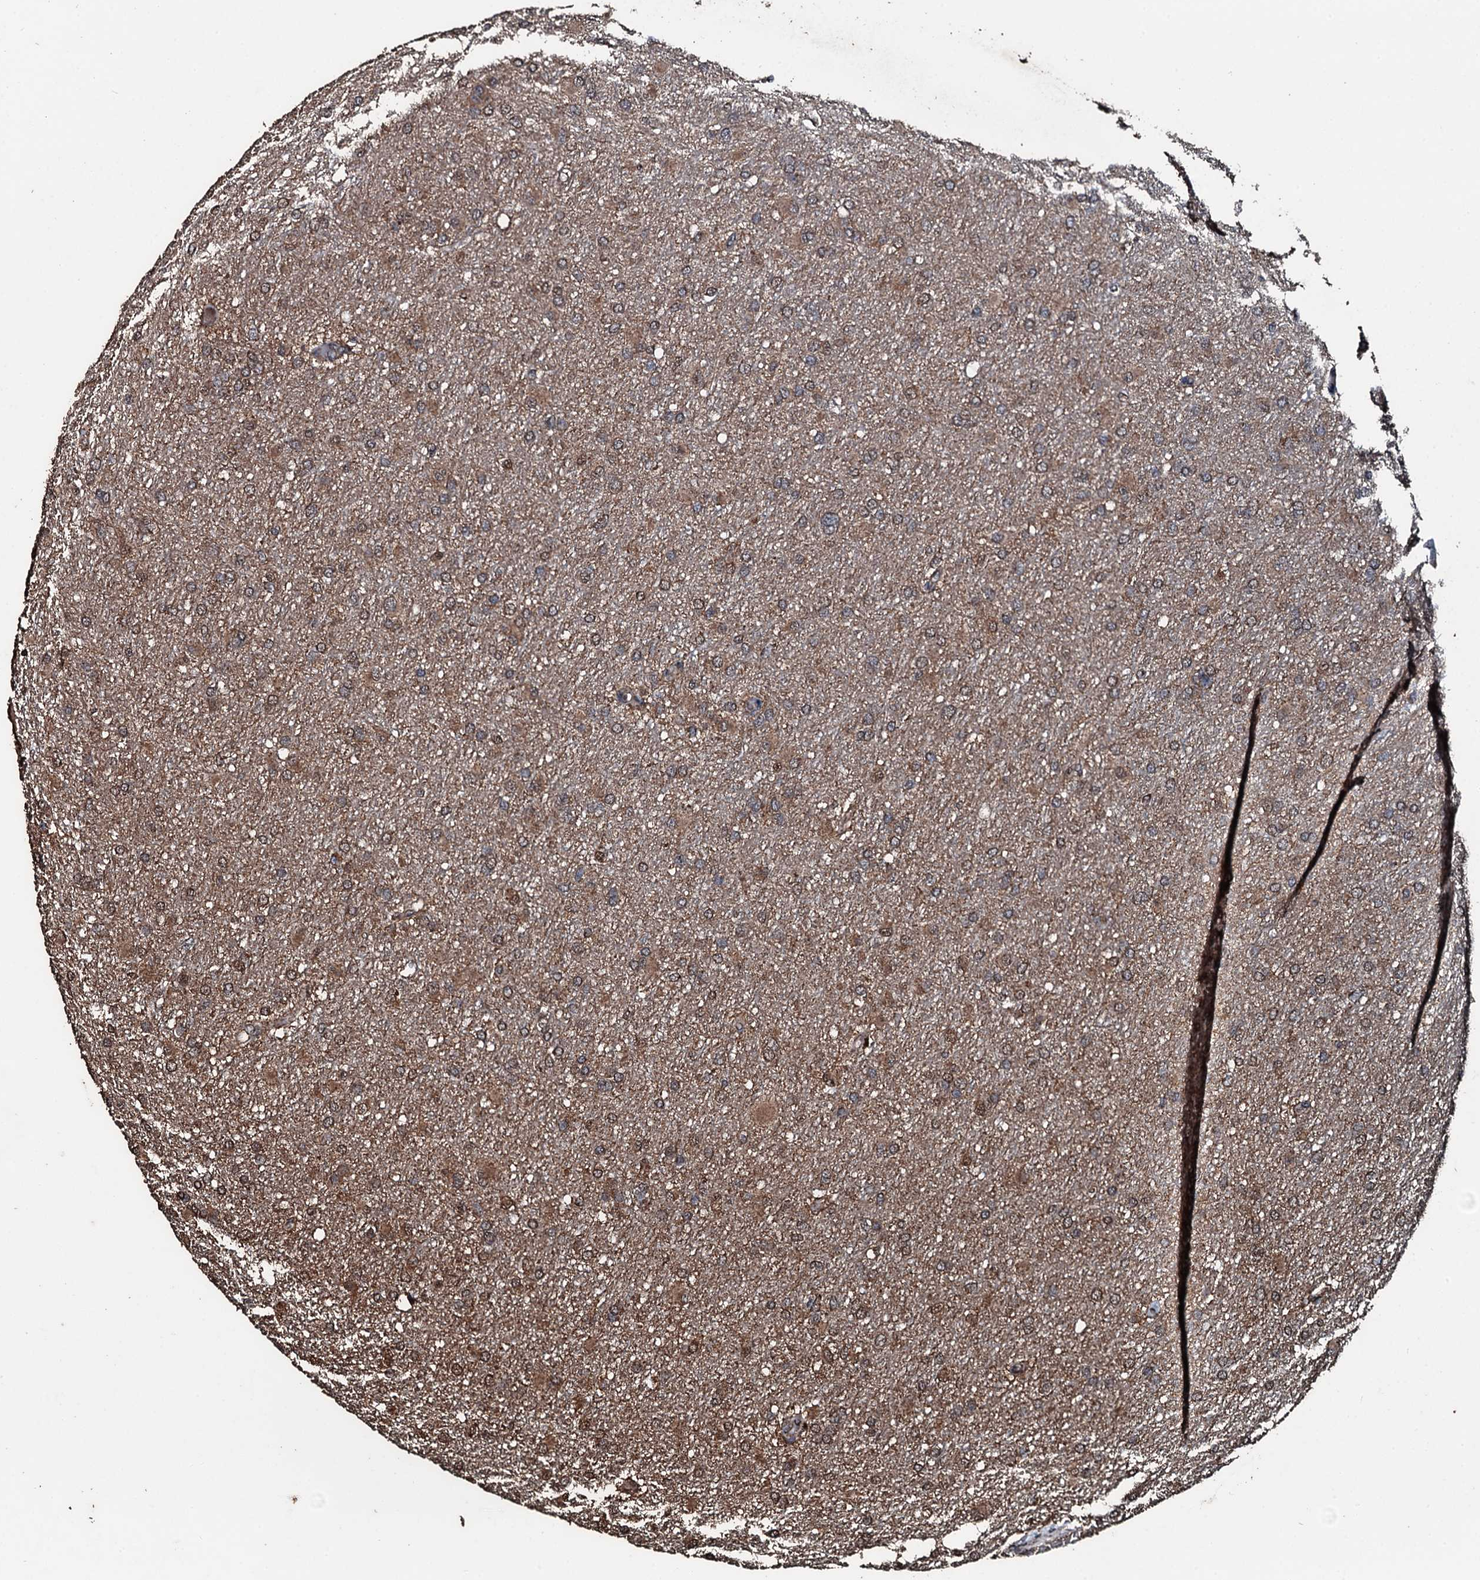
{"staining": {"intensity": "moderate", "quantity": ">75%", "location": "cytoplasmic/membranous,nuclear"}, "tissue": "glioma", "cell_type": "Tumor cells", "image_type": "cancer", "snomed": [{"axis": "morphology", "description": "Glioma, malignant, High grade"}, {"axis": "topography", "description": "Cerebral cortex"}], "caption": "Protein staining demonstrates moderate cytoplasmic/membranous and nuclear positivity in about >75% of tumor cells in high-grade glioma (malignant).", "gene": "FAAP24", "patient": {"sex": "female", "age": 36}}